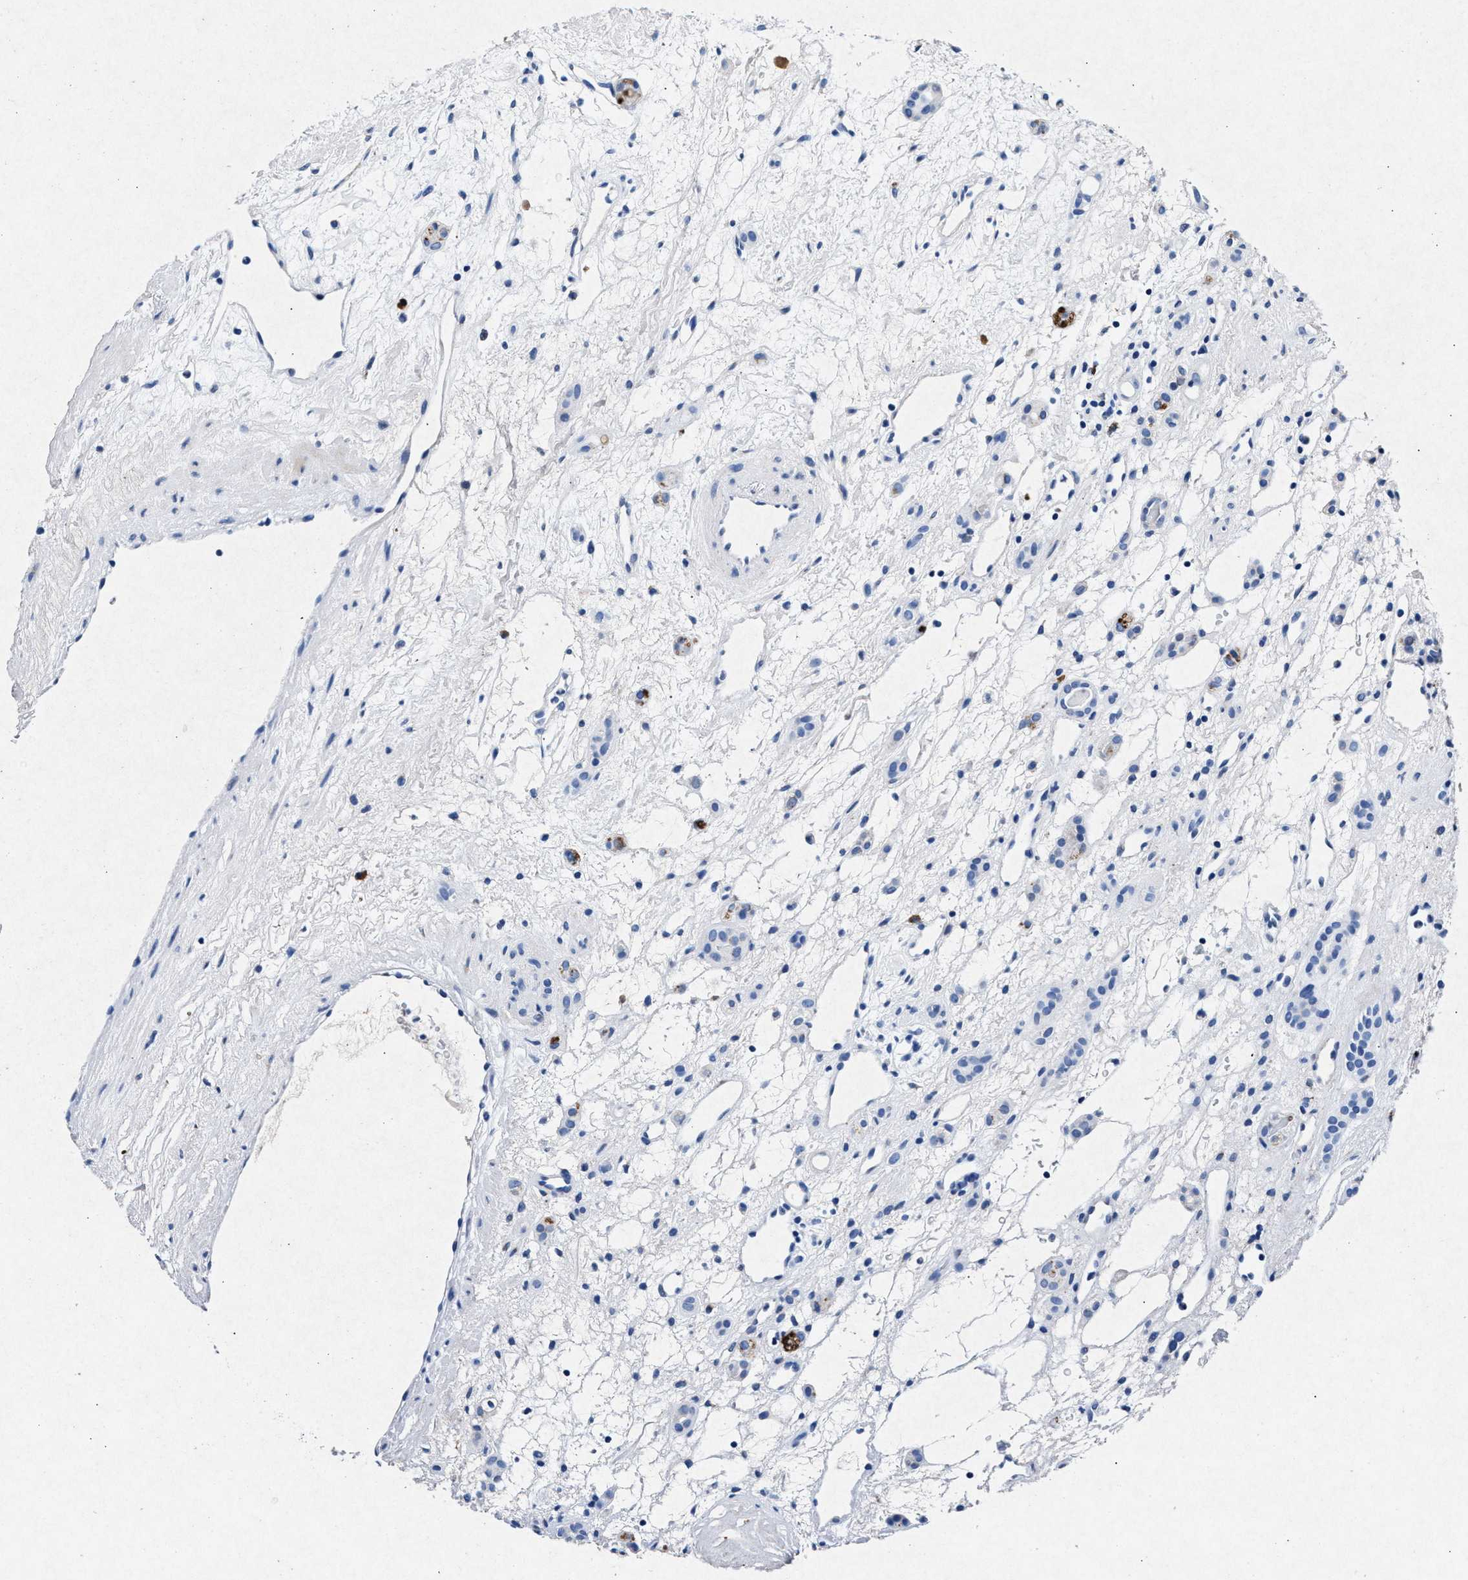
{"staining": {"intensity": "negative", "quantity": "none", "location": "none"}, "tissue": "renal cancer", "cell_type": "Tumor cells", "image_type": "cancer", "snomed": [{"axis": "morphology", "description": "Adenocarcinoma, NOS"}, {"axis": "topography", "description": "Kidney"}], "caption": "Protein analysis of renal adenocarcinoma exhibits no significant expression in tumor cells.", "gene": "MAP6", "patient": {"sex": "female", "age": 60}}